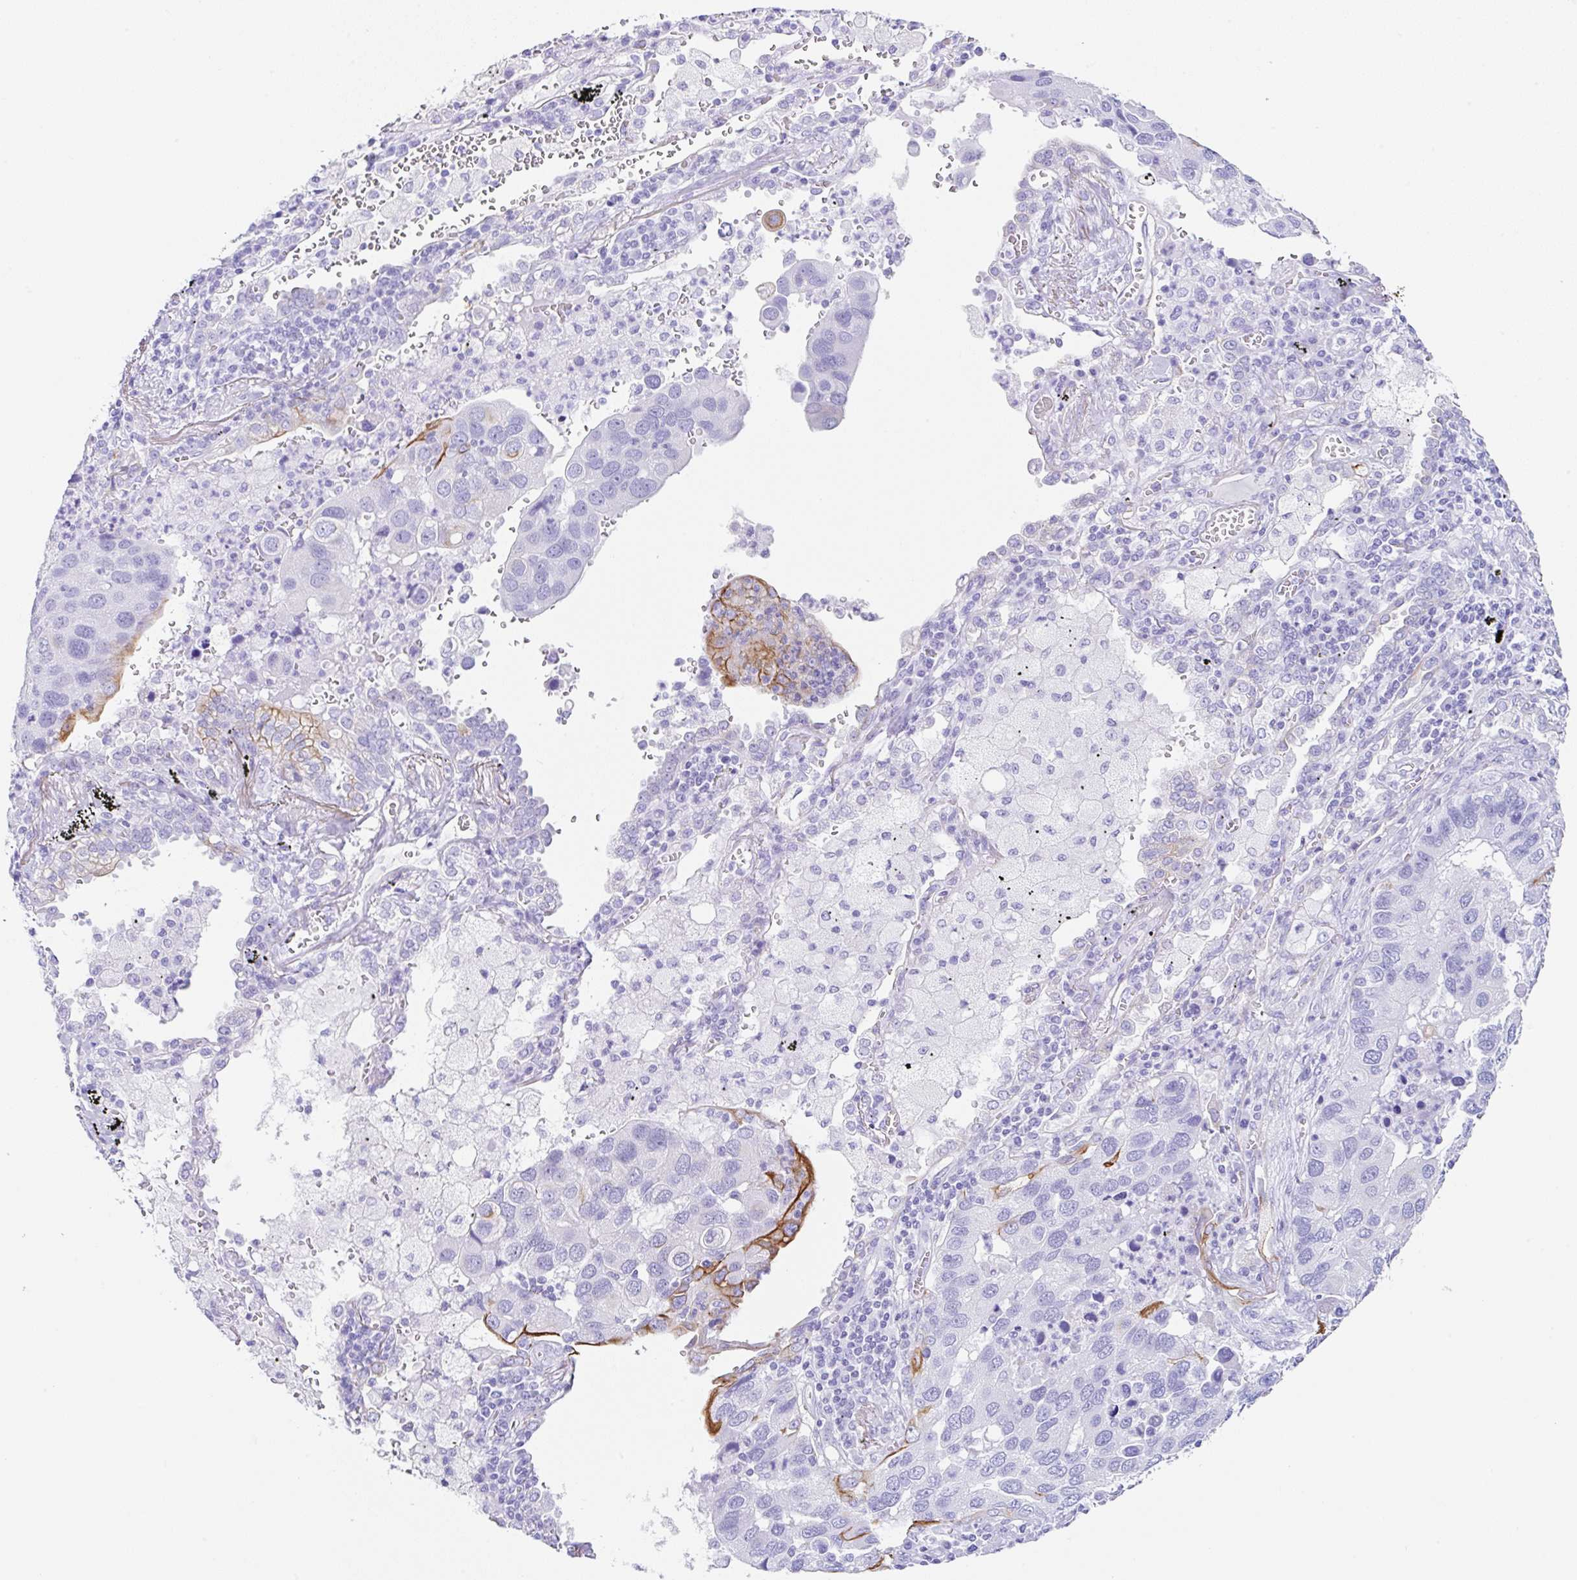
{"staining": {"intensity": "moderate", "quantity": "<25%", "location": "cytoplasmic/membranous"}, "tissue": "lung cancer", "cell_type": "Tumor cells", "image_type": "cancer", "snomed": [{"axis": "morphology", "description": "Aneuploidy"}, {"axis": "morphology", "description": "Adenocarcinoma, NOS"}, {"axis": "topography", "description": "Lymph node"}, {"axis": "topography", "description": "Lung"}], "caption": "Immunohistochemistry (IHC) of human lung adenocarcinoma shows low levels of moderate cytoplasmic/membranous staining in about <25% of tumor cells. The staining was performed using DAB (3,3'-diaminobenzidine) to visualize the protein expression in brown, while the nuclei were stained in blue with hematoxylin (Magnification: 20x).", "gene": "CLDND2", "patient": {"sex": "female", "age": 74}}